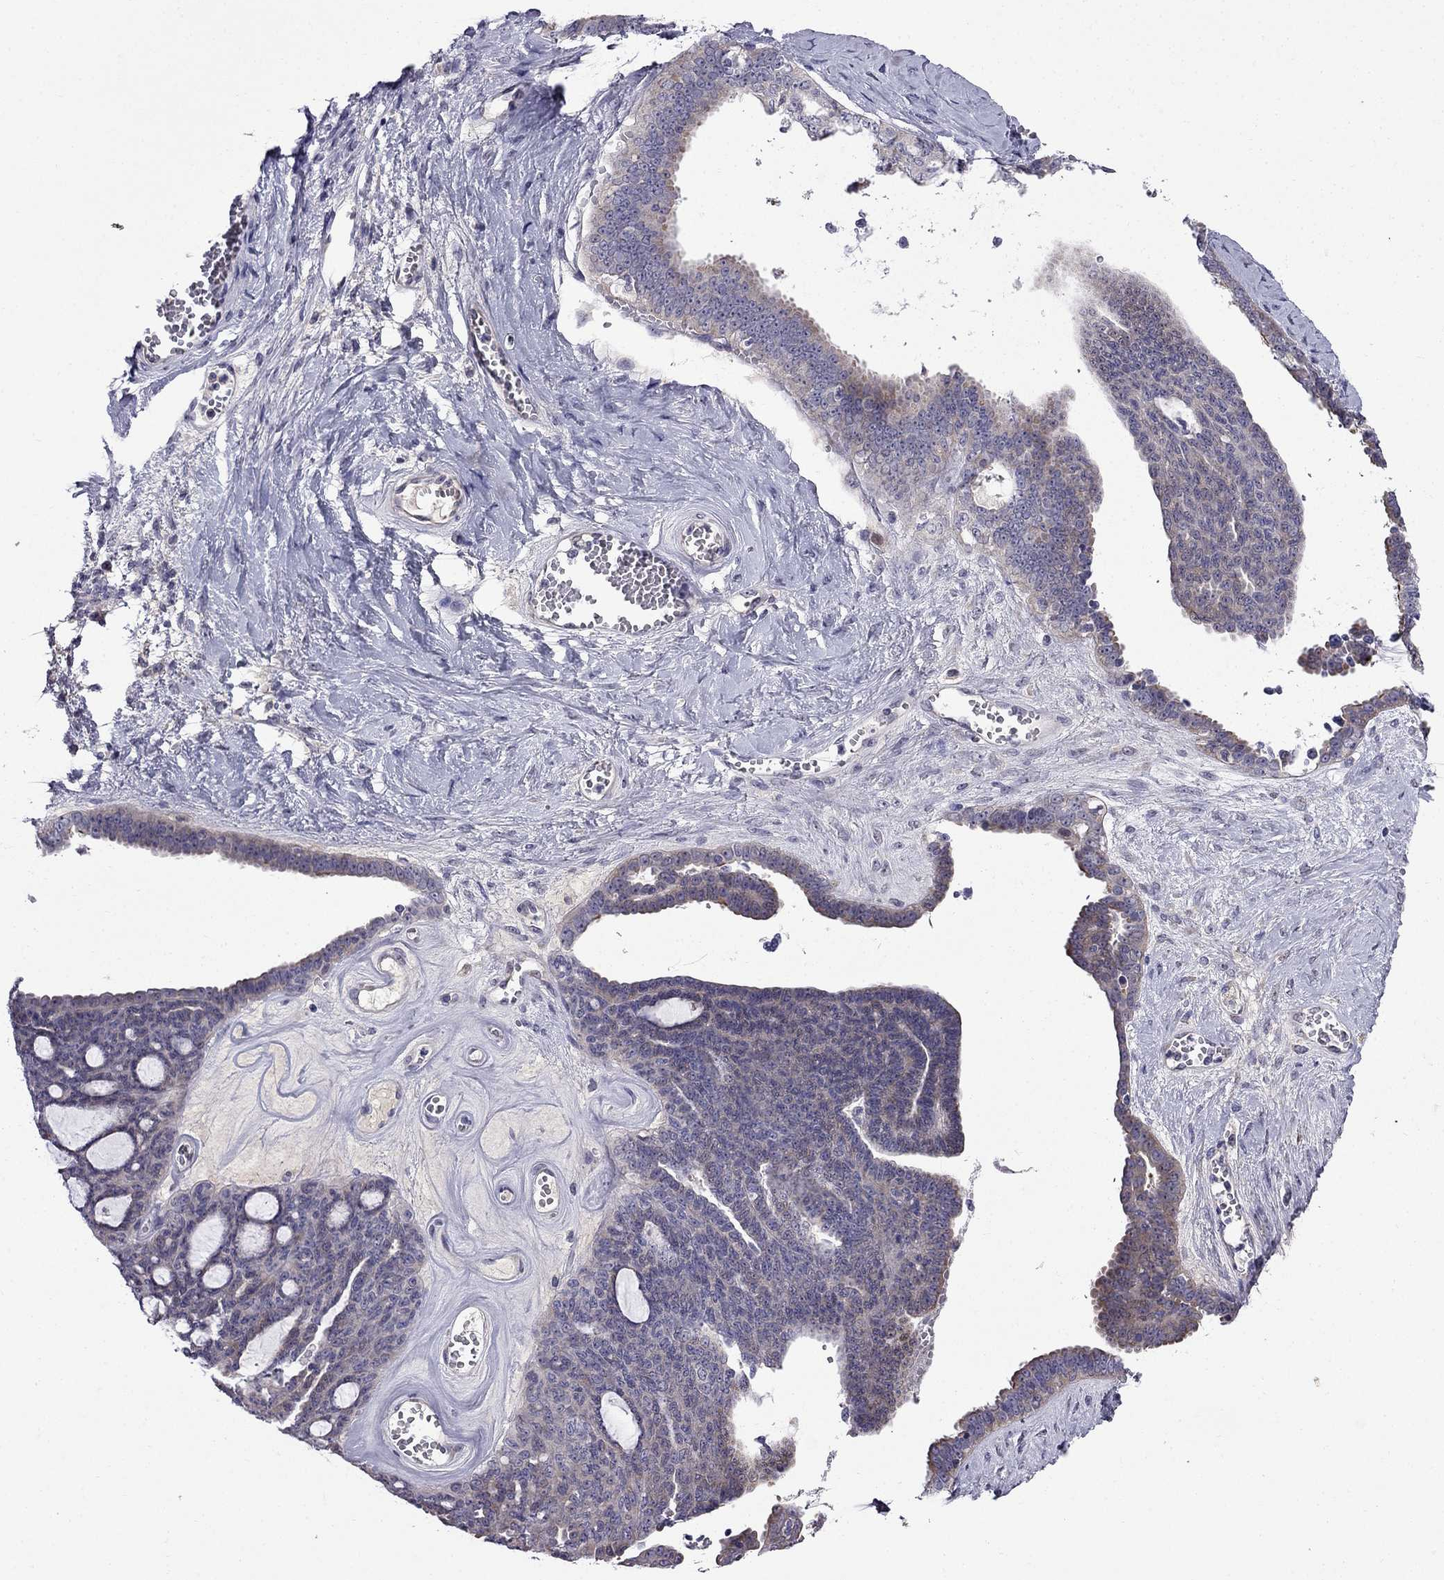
{"staining": {"intensity": "weak", "quantity": "25%-75%", "location": "cytoplasmic/membranous"}, "tissue": "ovarian cancer", "cell_type": "Tumor cells", "image_type": "cancer", "snomed": [{"axis": "morphology", "description": "Cystadenocarcinoma, serous, NOS"}, {"axis": "topography", "description": "Ovary"}], "caption": "An image of serous cystadenocarcinoma (ovarian) stained for a protein shows weak cytoplasmic/membranous brown staining in tumor cells. The protein of interest is shown in brown color, while the nuclei are stained blue.", "gene": "PI16", "patient": {"sex": "female", "age": 71}}